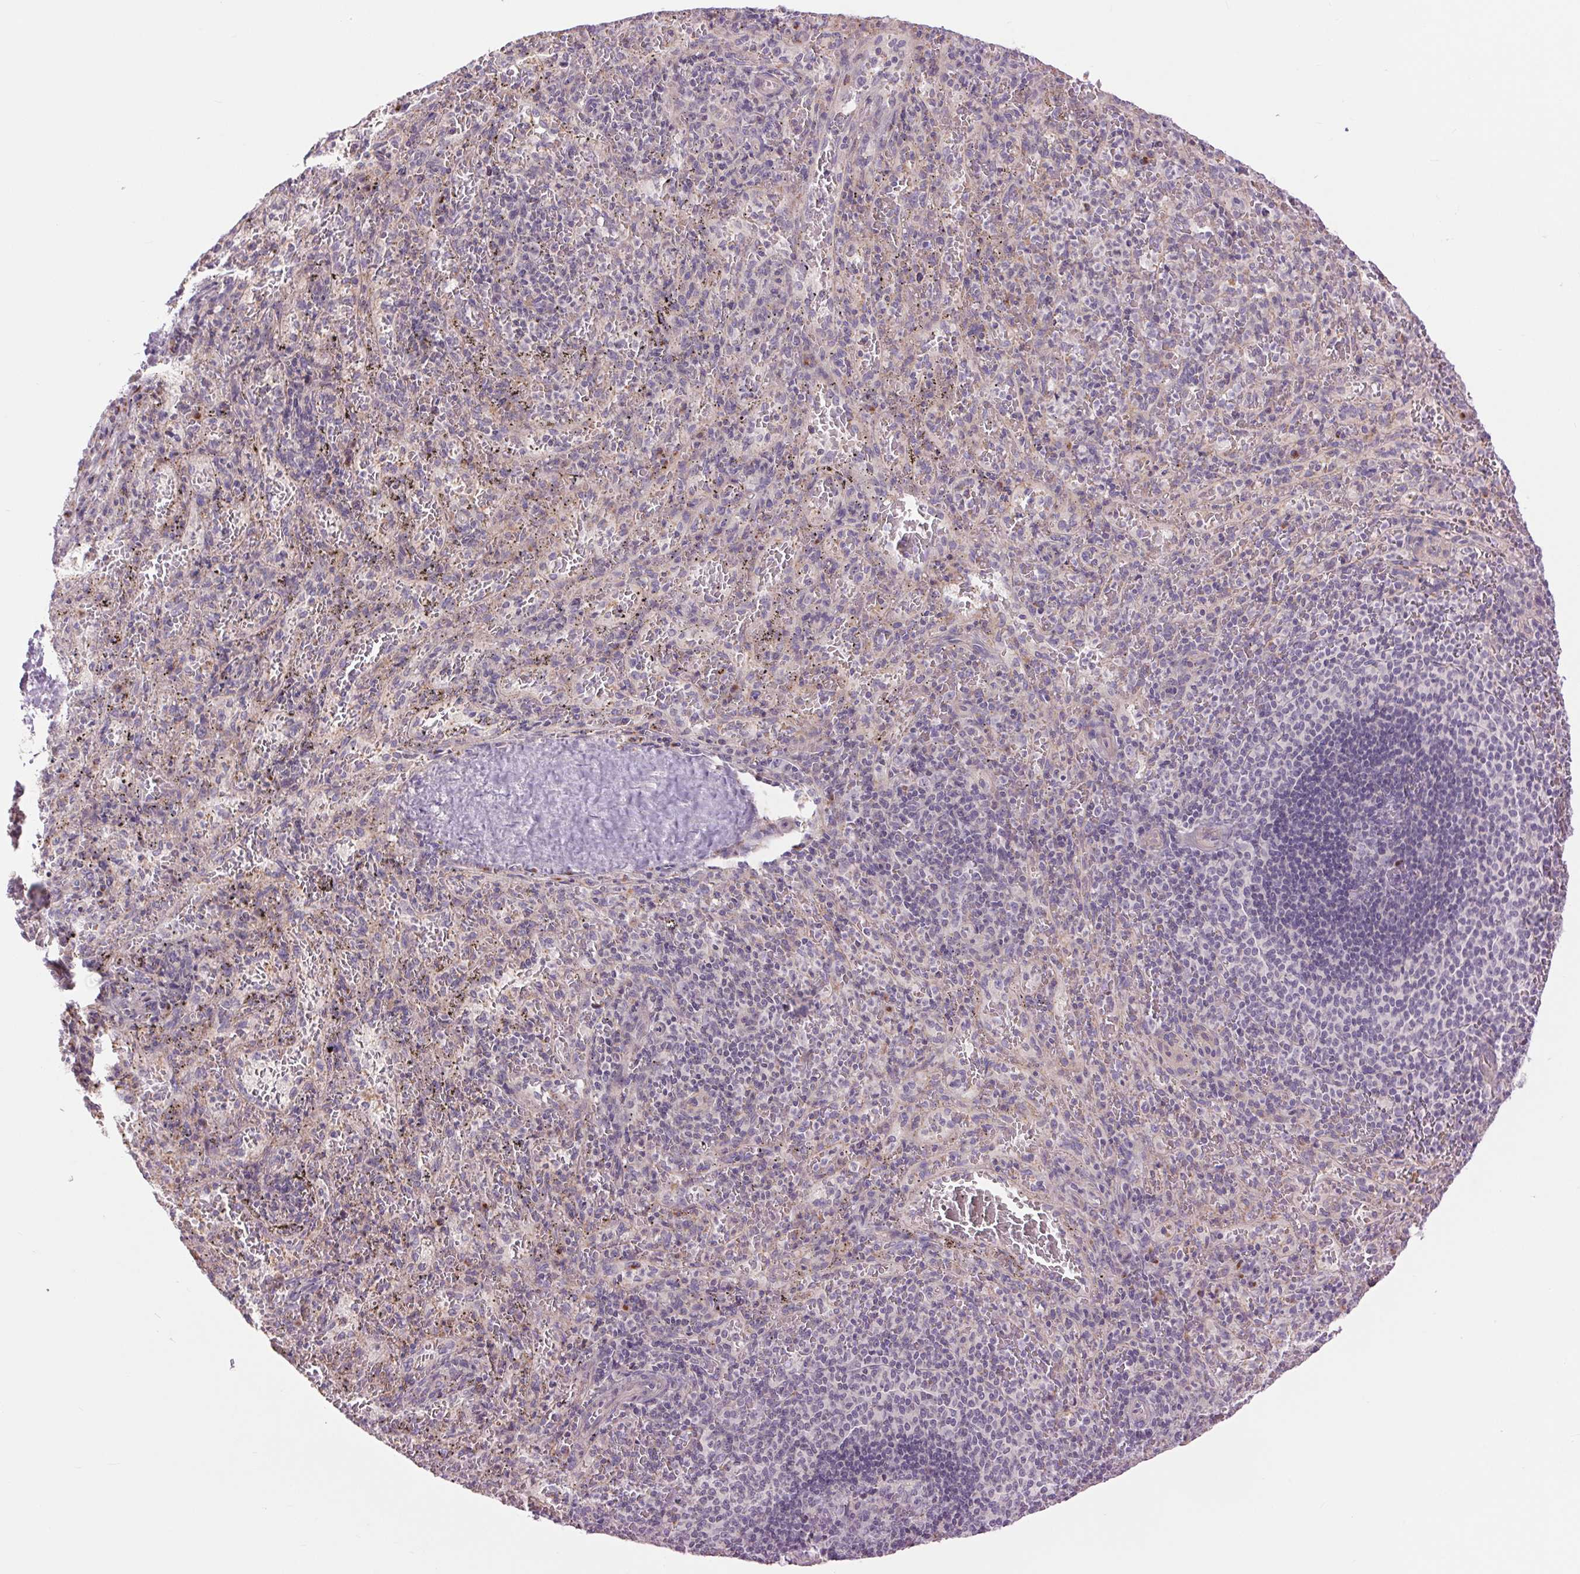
{"staining": {"intensity": "negative", "quantity": "none", "location": "none"}, "tissue": "spleen", "cell_type": "Cells in red pulp", "image_type": "normal", "snomed": [{"axis": "morphology", "description": "Normal tissue, NOS"}, {"axis": "topography", "description": "Spleen"}], "caption": "Micrograph shows no significant protein positivity in cells in red pulp of benign spleen. The staining was performed using DAB to visualize the protein expression in brown, while the nuclei were stained in blue with hematoxylin (Magnification: 20x).", "gene": "CTNNA3", "patient": {"sex": "male", "age": 57}}